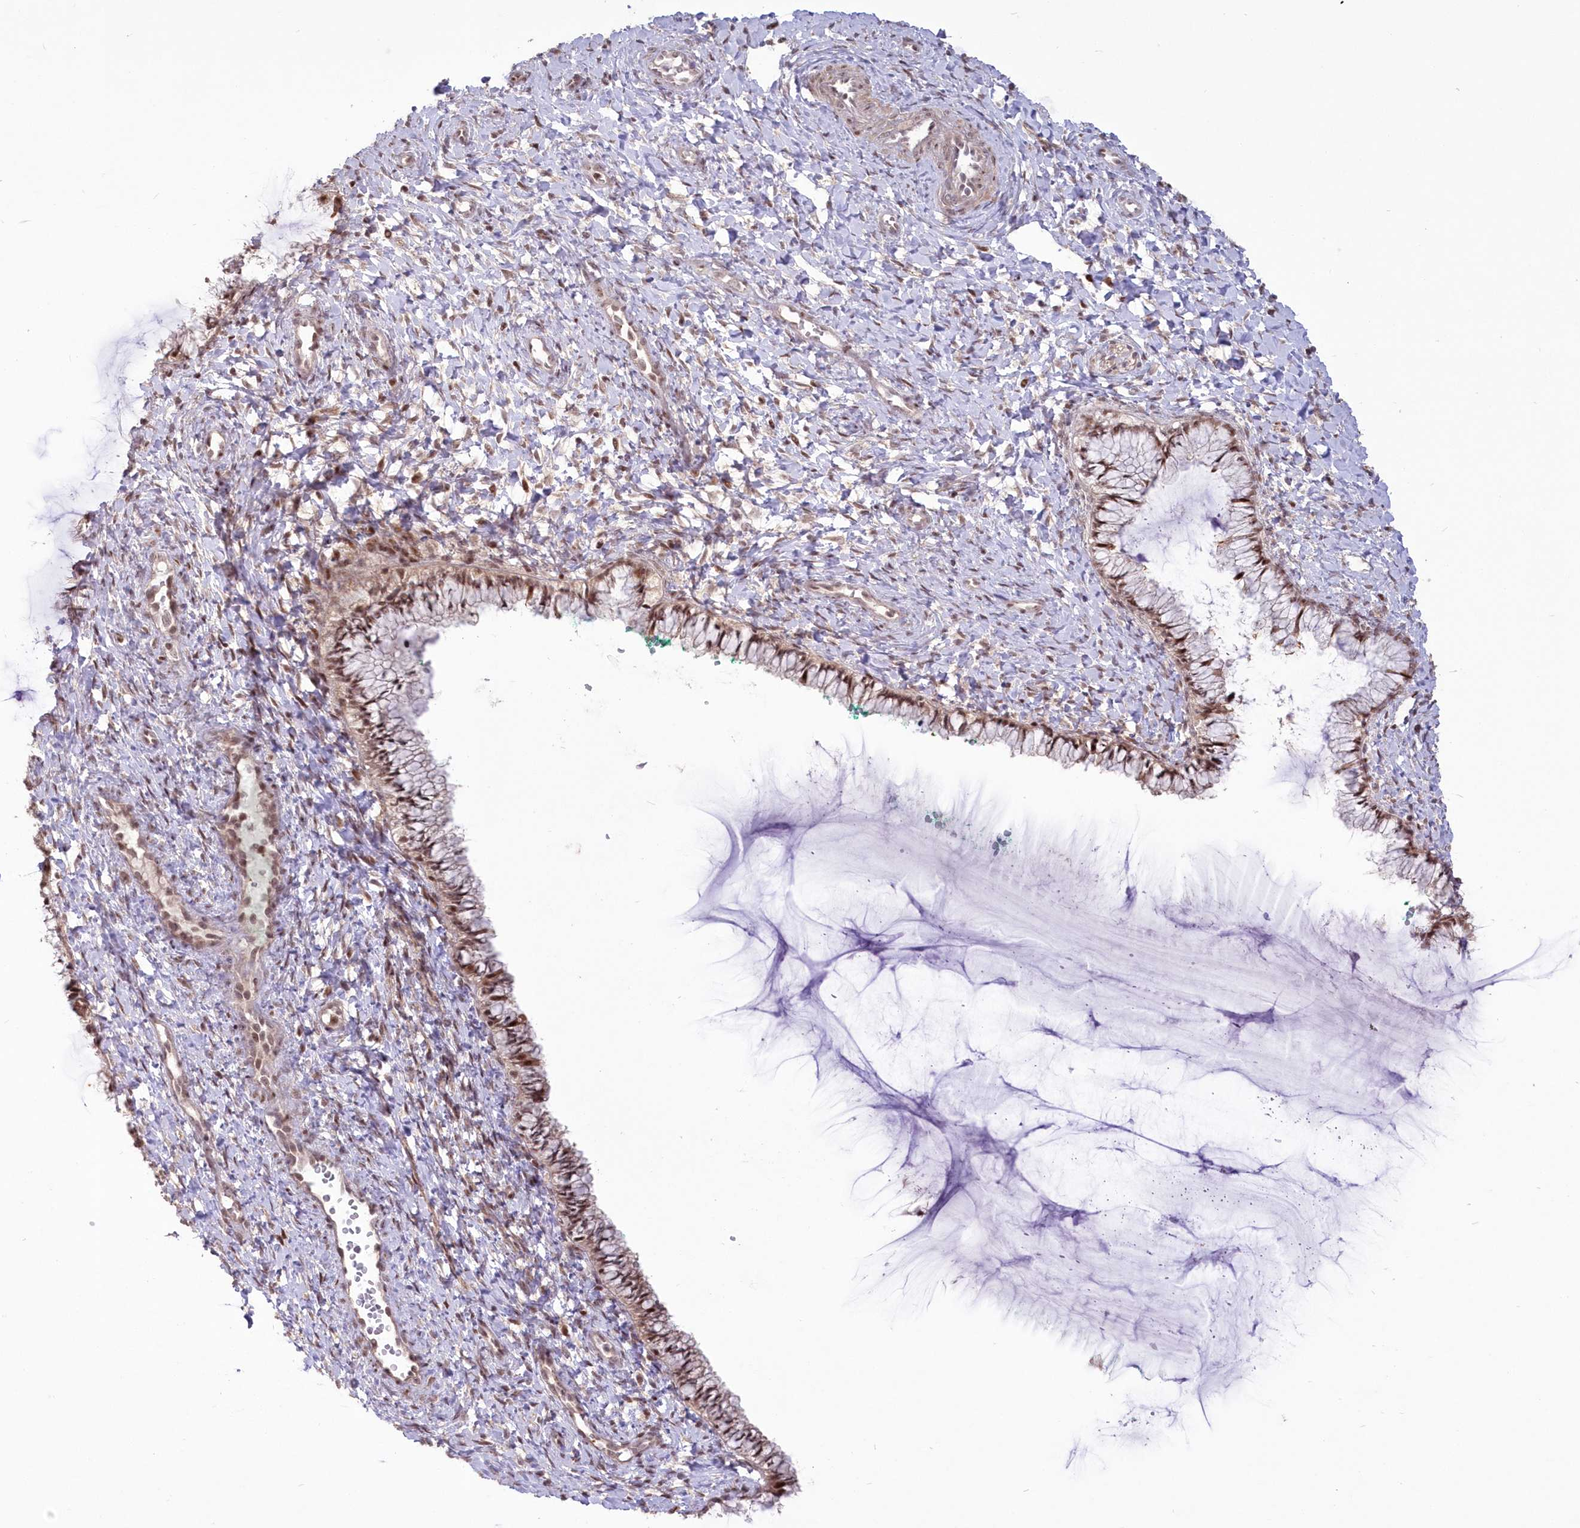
{"staining": {"intensity": "moderate", "quantity": ">75%", "location": "nuclear"}, "tissue": "cervix", "cell_type": "Glandular cells", "image_type": "normal", "snomed": [{"axis": "morphology", "description": "Normal tissue, NOS"}, {"axis": "morphology", "description": "Adenocarcinoma, NOS"}, {"axis": "topography", "description": "Cervix"}], "caption": "DAB immunohistochemical staining of benign human cervix reveals moderate nuclear protein staining in about >75% of glandular cells. Nuclei are stained in blue.", "gene": "WBP1L", "patient": {"sex": "female", "age": 29}}